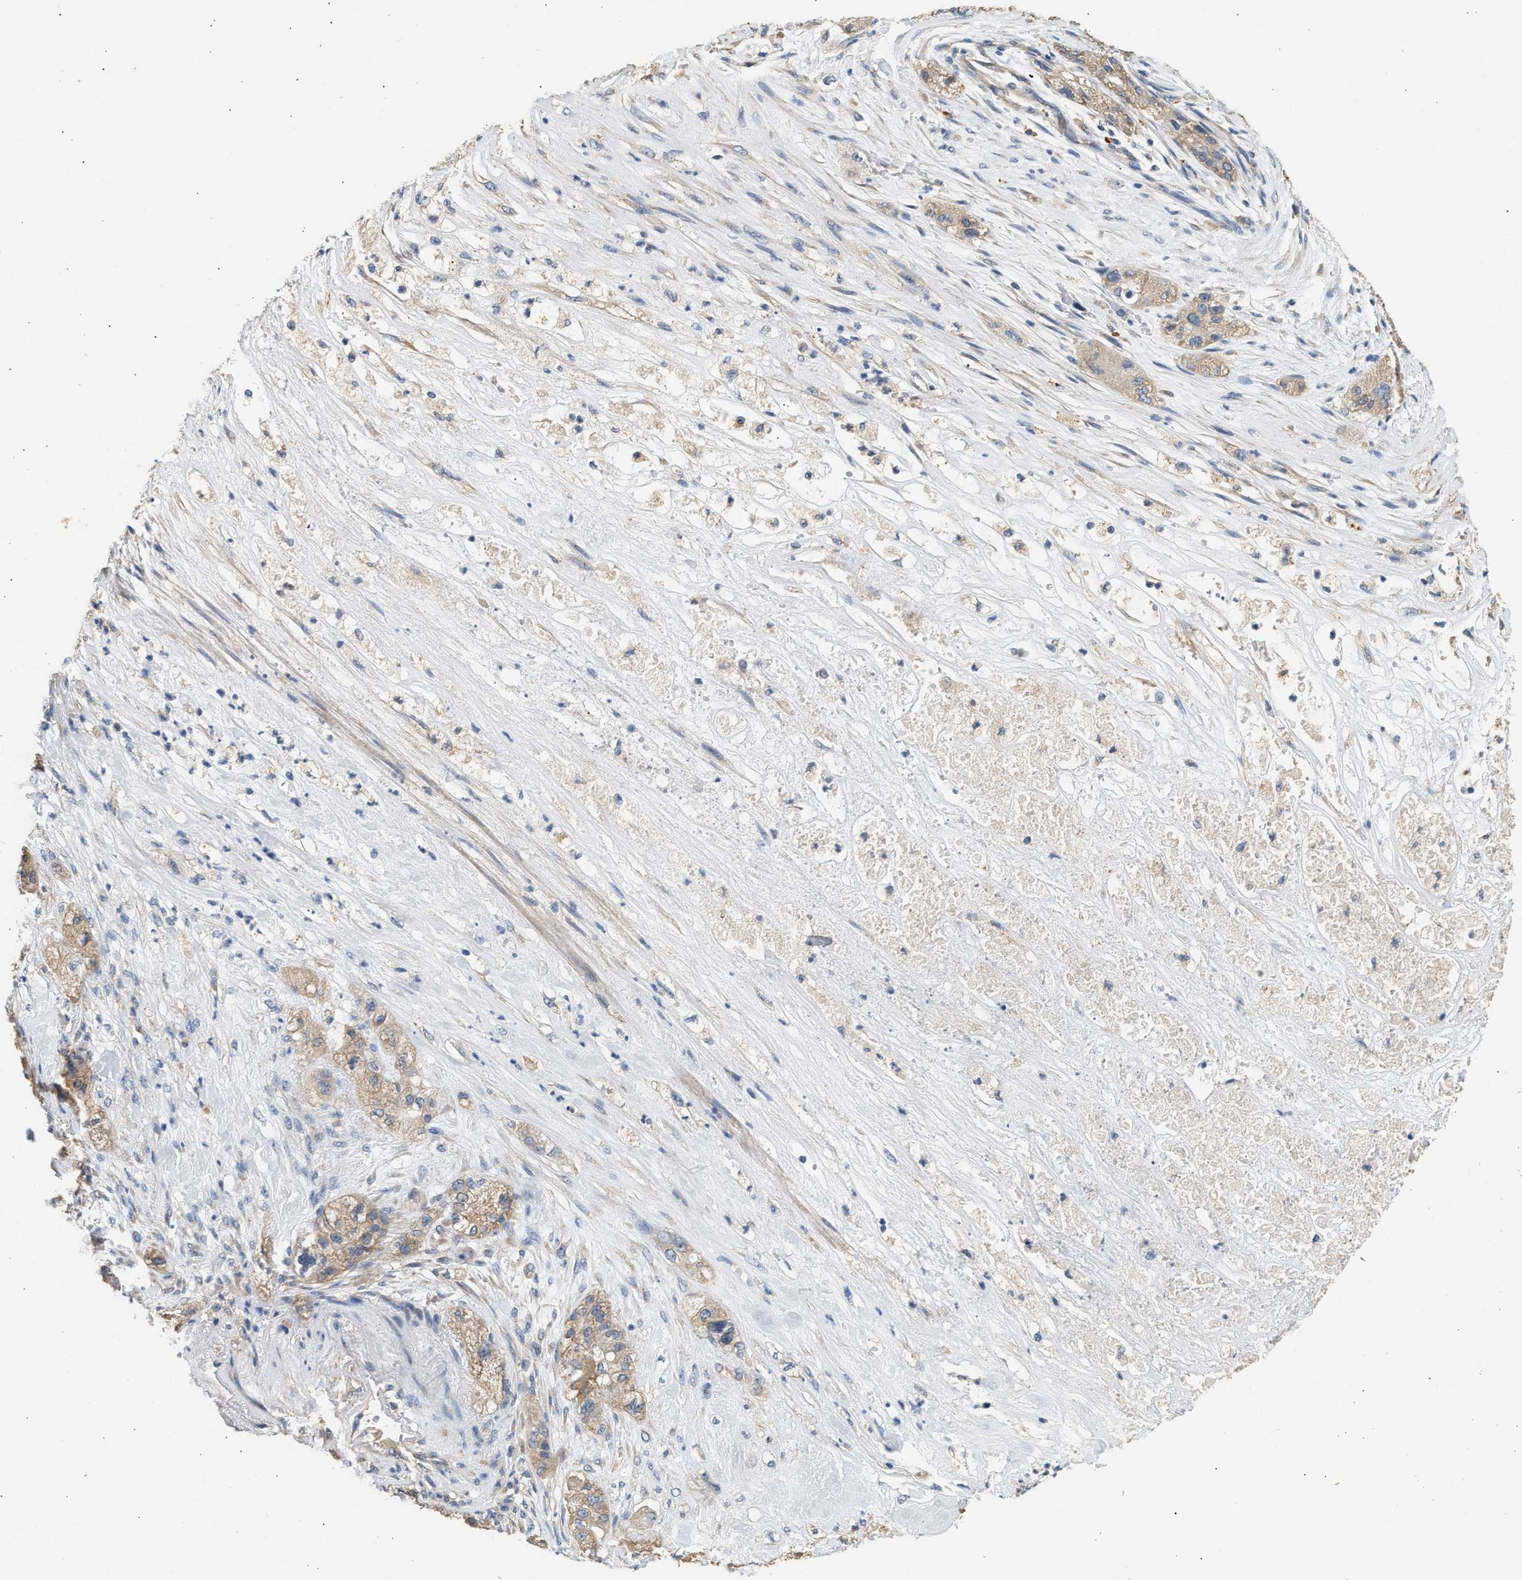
{"staining": {"intensity": "weak", "quantity": ">75%", "location": "cytoplasmic/membranous"}, "tissue": "pancreatic cancer", "cell_type": "Tumor cells", "image_type": "cancer", "snomed": [{"axis": "morphology", "description": "Adenocarcinoma, NOS"}, {"axis": "topography", "description": "Pancreas"}], "caption": "Pancreatic adenocarcinoma stained for a protein (brown) reveals weak cytoplasmic/membranous positive expression in about >75% of tumor cells.", "gene": "WDR31", "patient": {"sex": "female", "age": 78}}